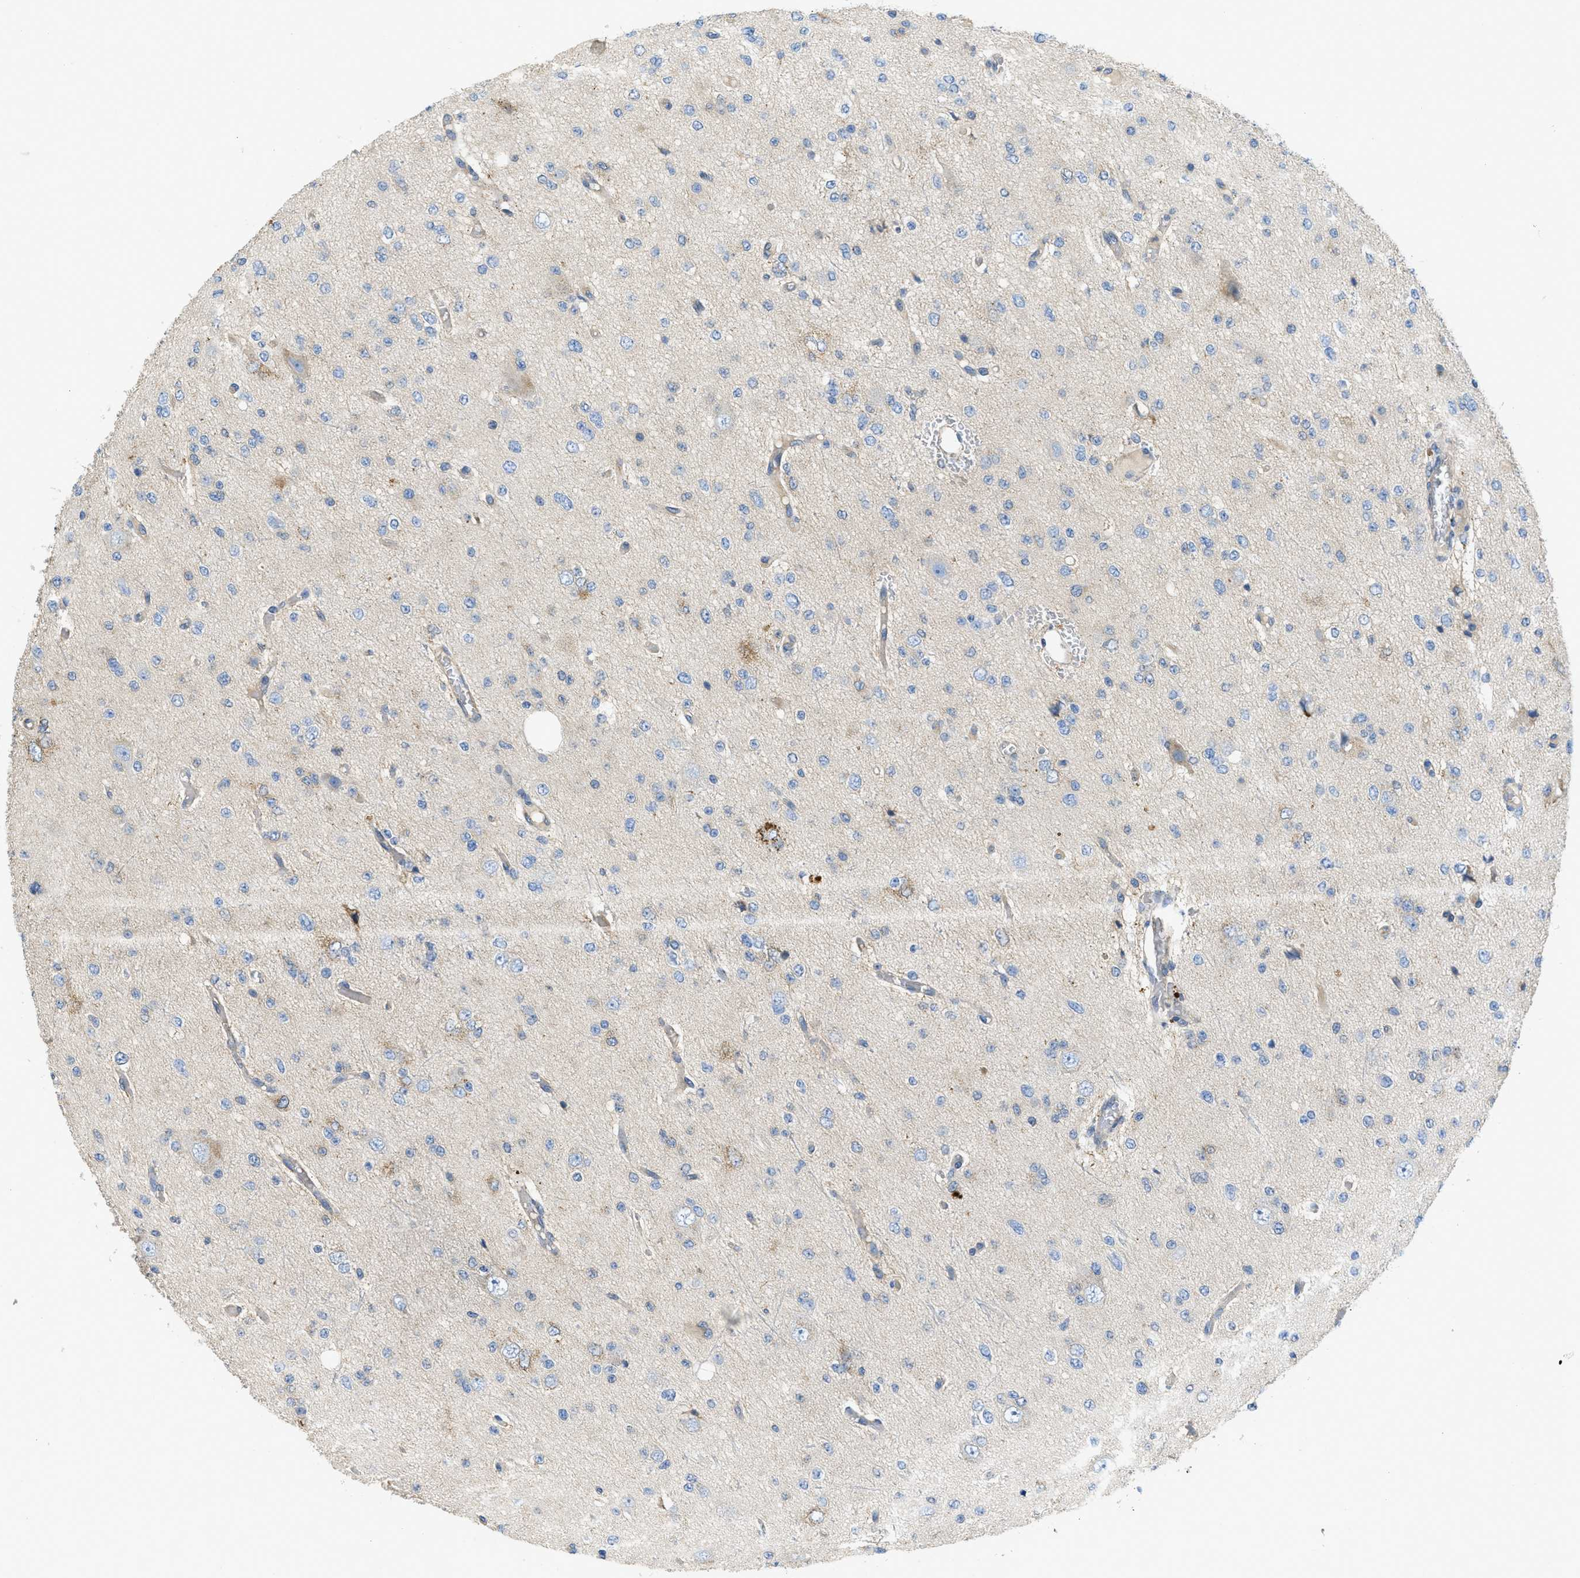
{"staining": {"intensity": "negative", "quantity": "none", "location": "none"}, "tissue": "glioma", "cell_type": "Tumor cells", "image_type": "cancer", "snomed": [{"axis": "morphology", "description": "Glioma, malignant, Low grade"}, {"axis": "topography", "description": "Brain"}], "caption": "Glioma was stained to show a protein in brown. There is no significant positivity in tumor cells.", "gene": "CASP10", "patient": {"sex": "male", "age": 38}}